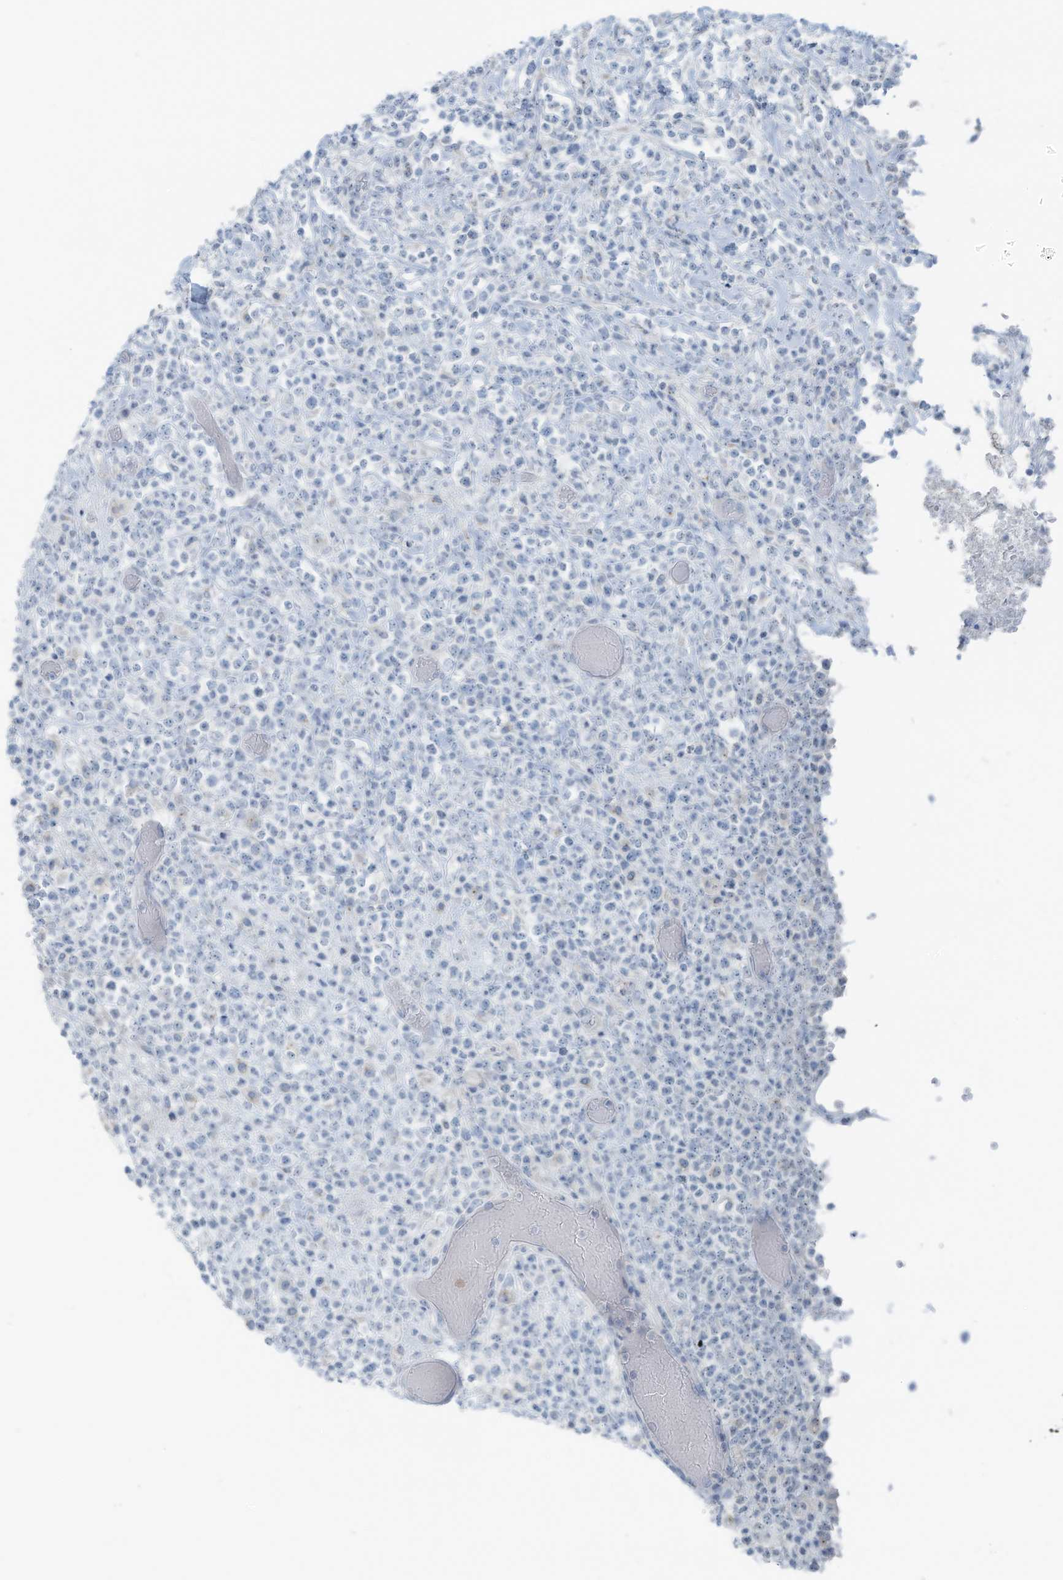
{"staining": {"intensity": "negative", "quantity": "none", "location": "none"}, "tissue": "lymphoma", "cell_type": "Tumor cells", "image_type": "cancer", "snomed": [{"axis": "morphology", "description": "Malignant lymphoma, non-Hodgkin's type, High grade"}, {"axis": "topography", "description": "Colon"}], "caption": "Tumor cells show no significant protein expression in malignant lymphoma, non-Hodgkin's type (high-grade). The staining is performed using DAB brown chromogen with nuclei counter-stained in using hematoxylin.", "gene": "SLC25A43", "patient": {"sex": "female", "age": 53}}